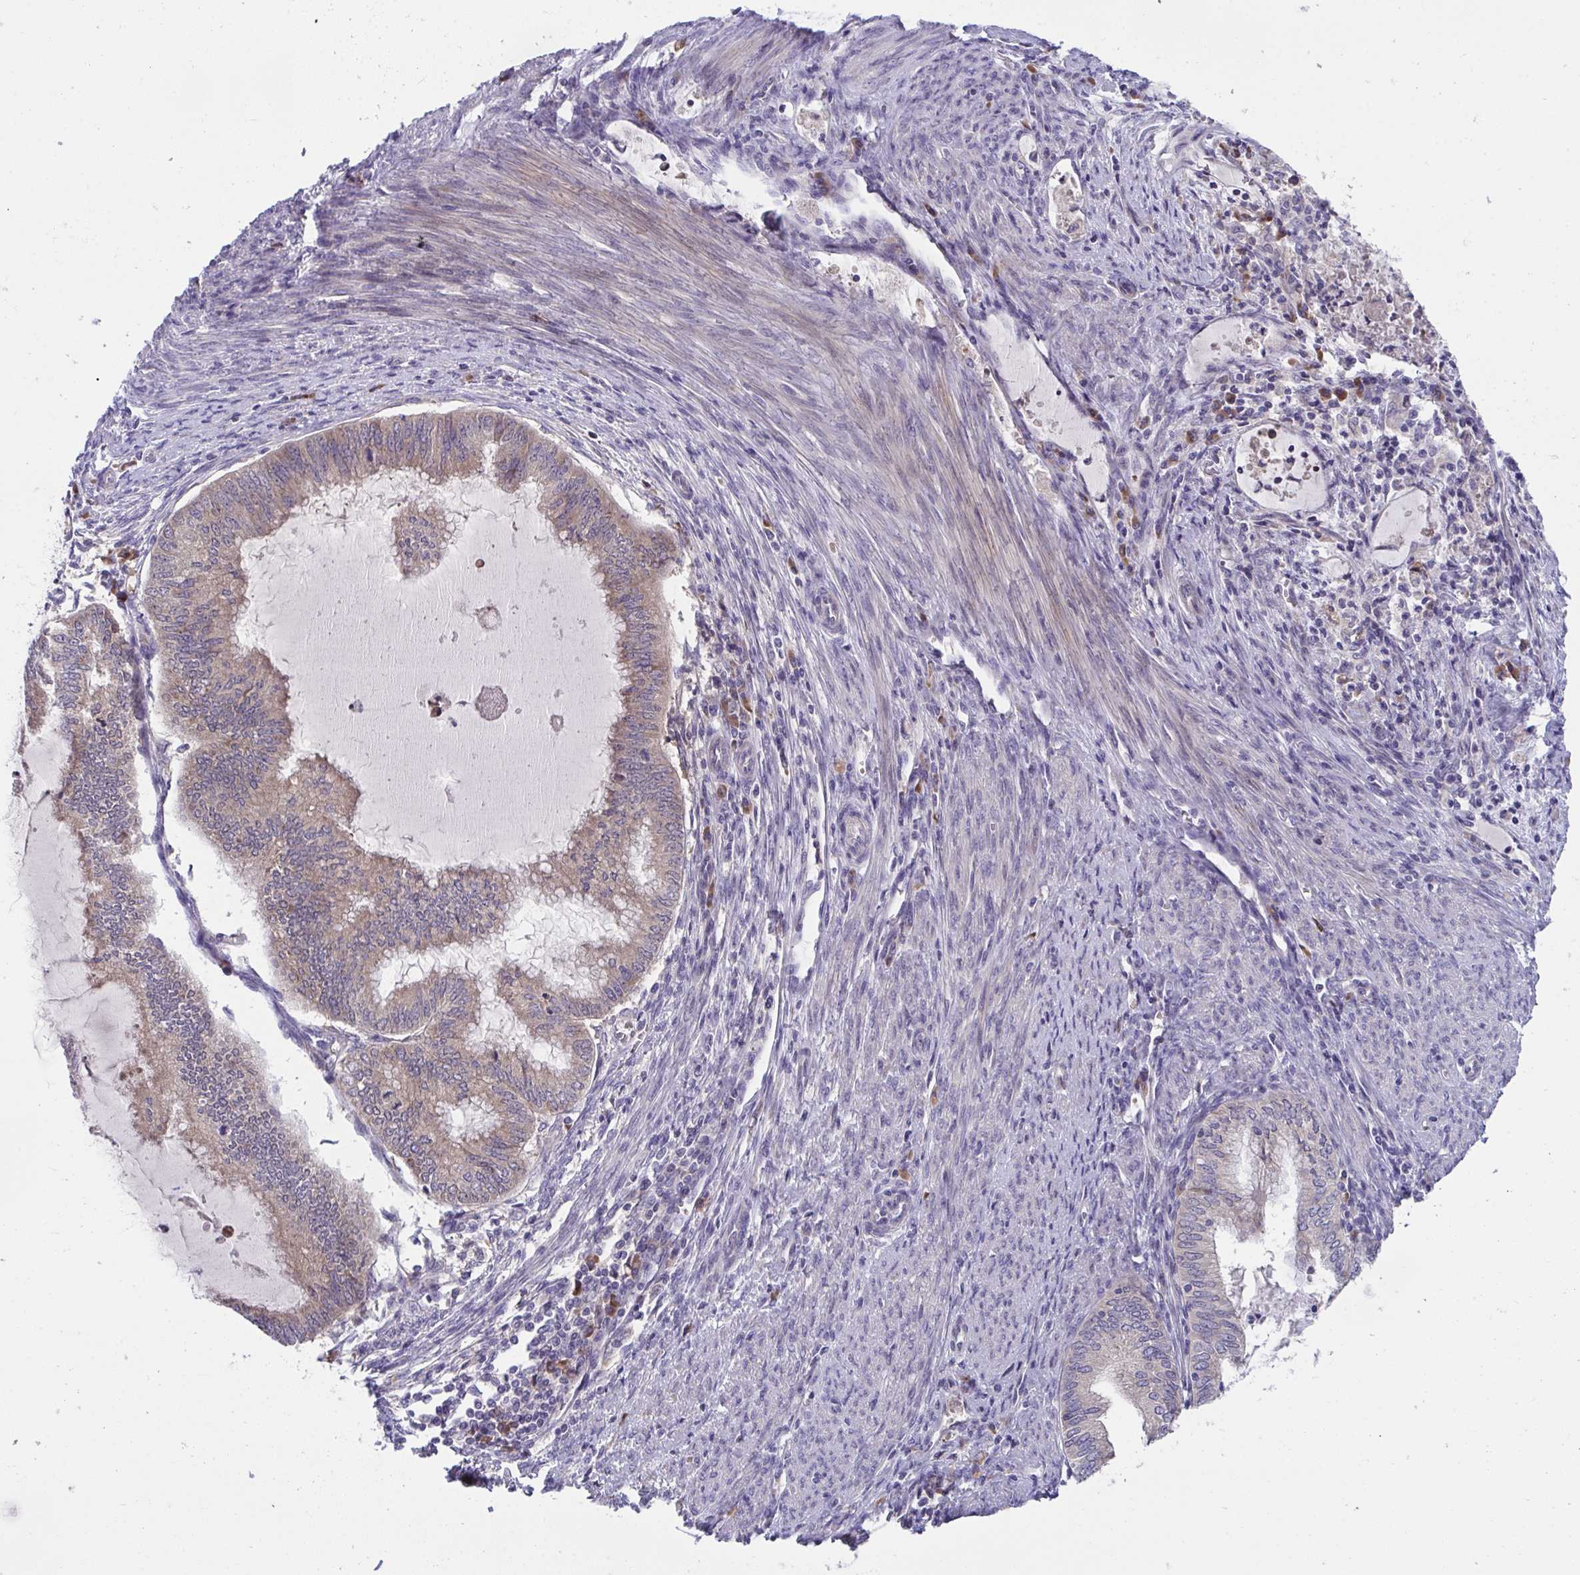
{"staining": {"intensity": "moderate", "quantity": ">75%", "location": "cytoplasmic/membranous"}, "tissue": "endometrial cancer", "cell_type": "Tumor cells", "image_type": "cancer", "snomed": [{"axis": "morphology", "description": "Adenocarcinoma, NOS"}, {"axis": "topography", "description": "Endometrium"}], "caption": "A medium amount of moderate cytoplasmic/membranous positivity is seen in about >75% of tumor cells in adenocarcinoma (endometrial) tissue. (brown staining indicates protein expression, while blue staining denotes nuclei).", "gene": "SUSD4", "patient": {"sex": "female", "age": 79}}